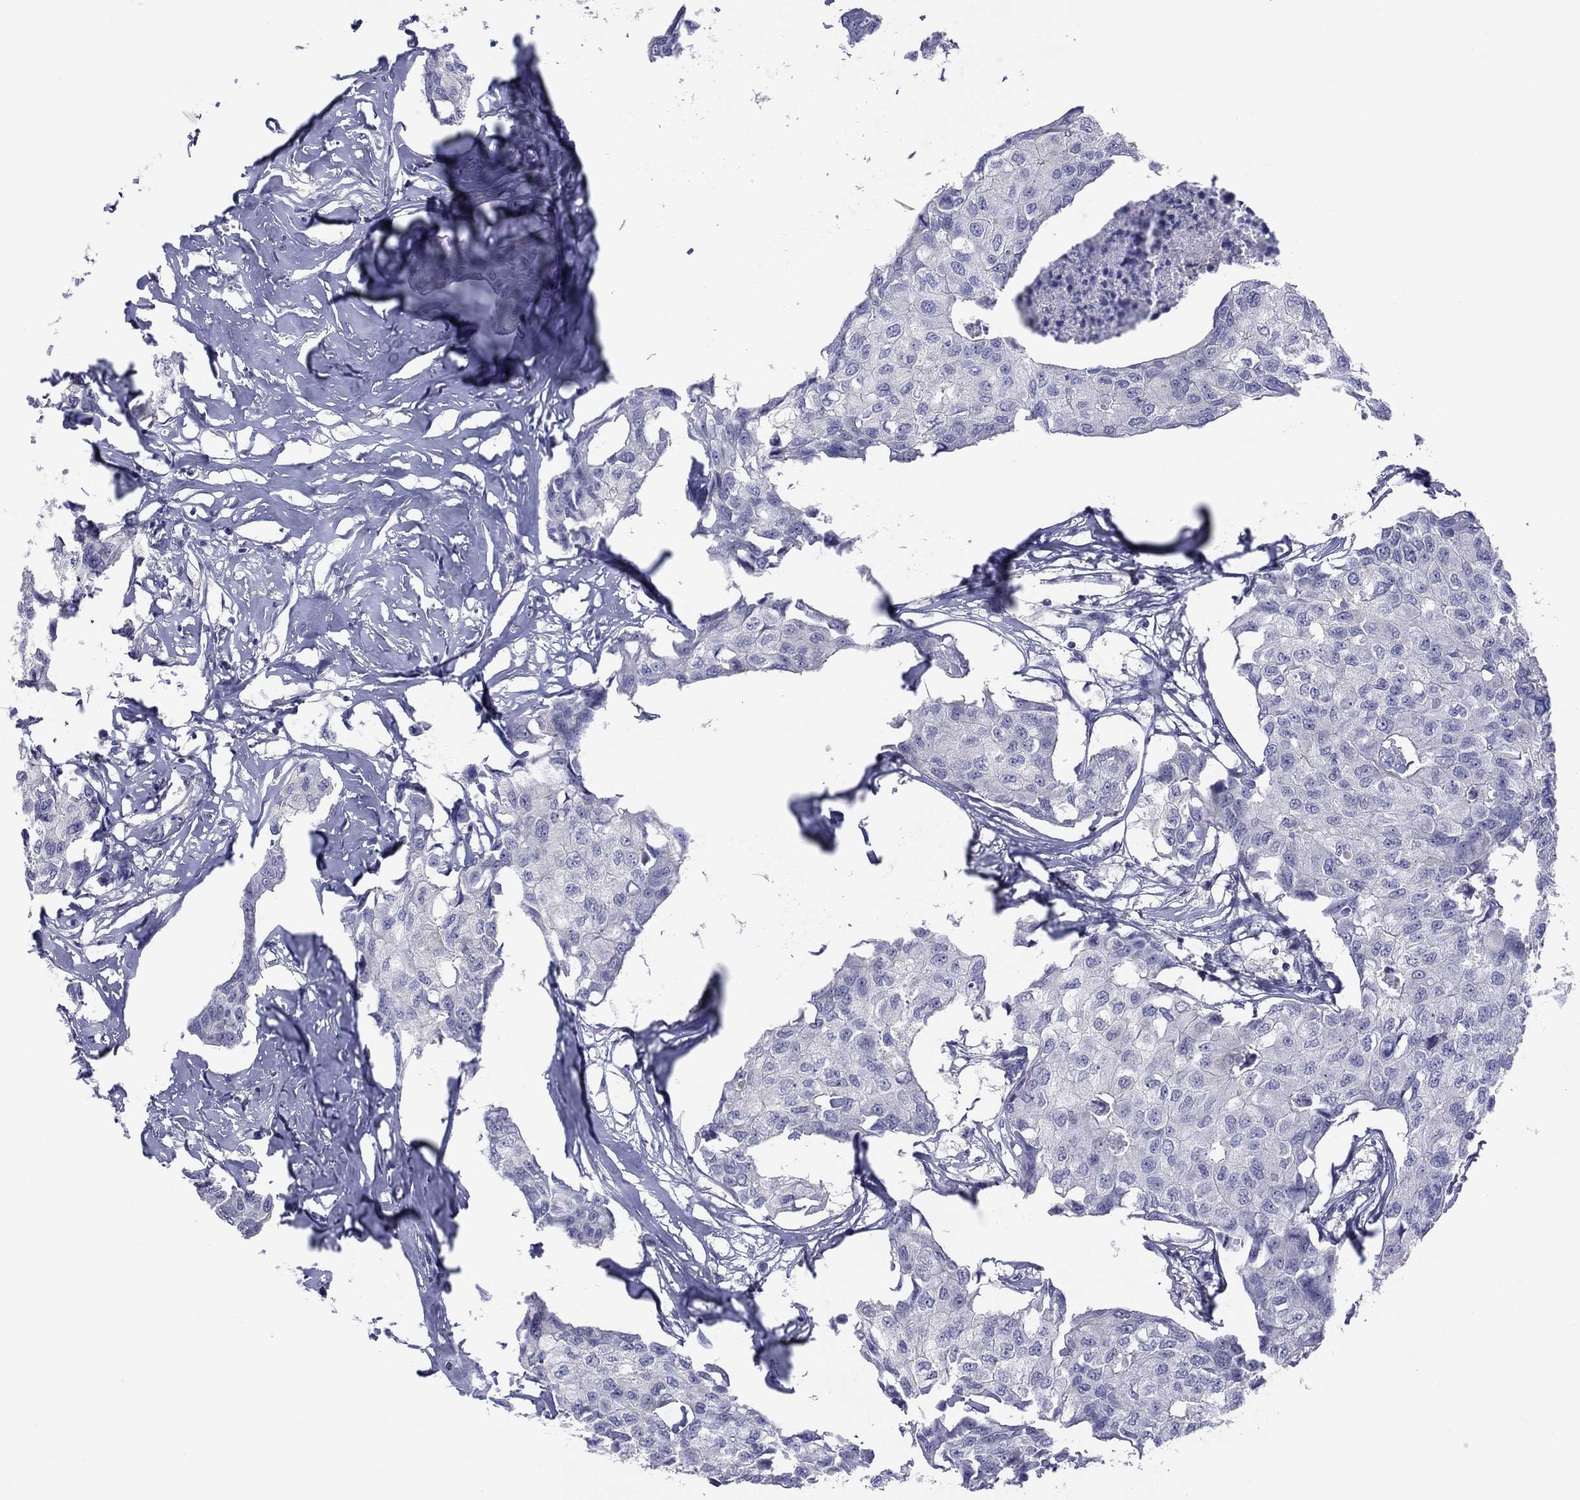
{"staining": {"intensity": "negative", "quantity": "none", "location": "none"}, "tissue": "breast cancer", "cell_type": "Tumor cells", "image_type": "cancer", "snomed": [{"axis": "morphology", "description": "Duct carcinoma"}, {"axis": "topography", "description": "Breast"}], "caption": "High magnification brightfield microscopy of infiltrating ductal carcinoma (breast) stained with DAB (brown) and counterstained with hematoxylin (blue): tumor cells show no significant staining.", "gene": "CYP2B6", "patient": {"sex": "female", "age": 80}}